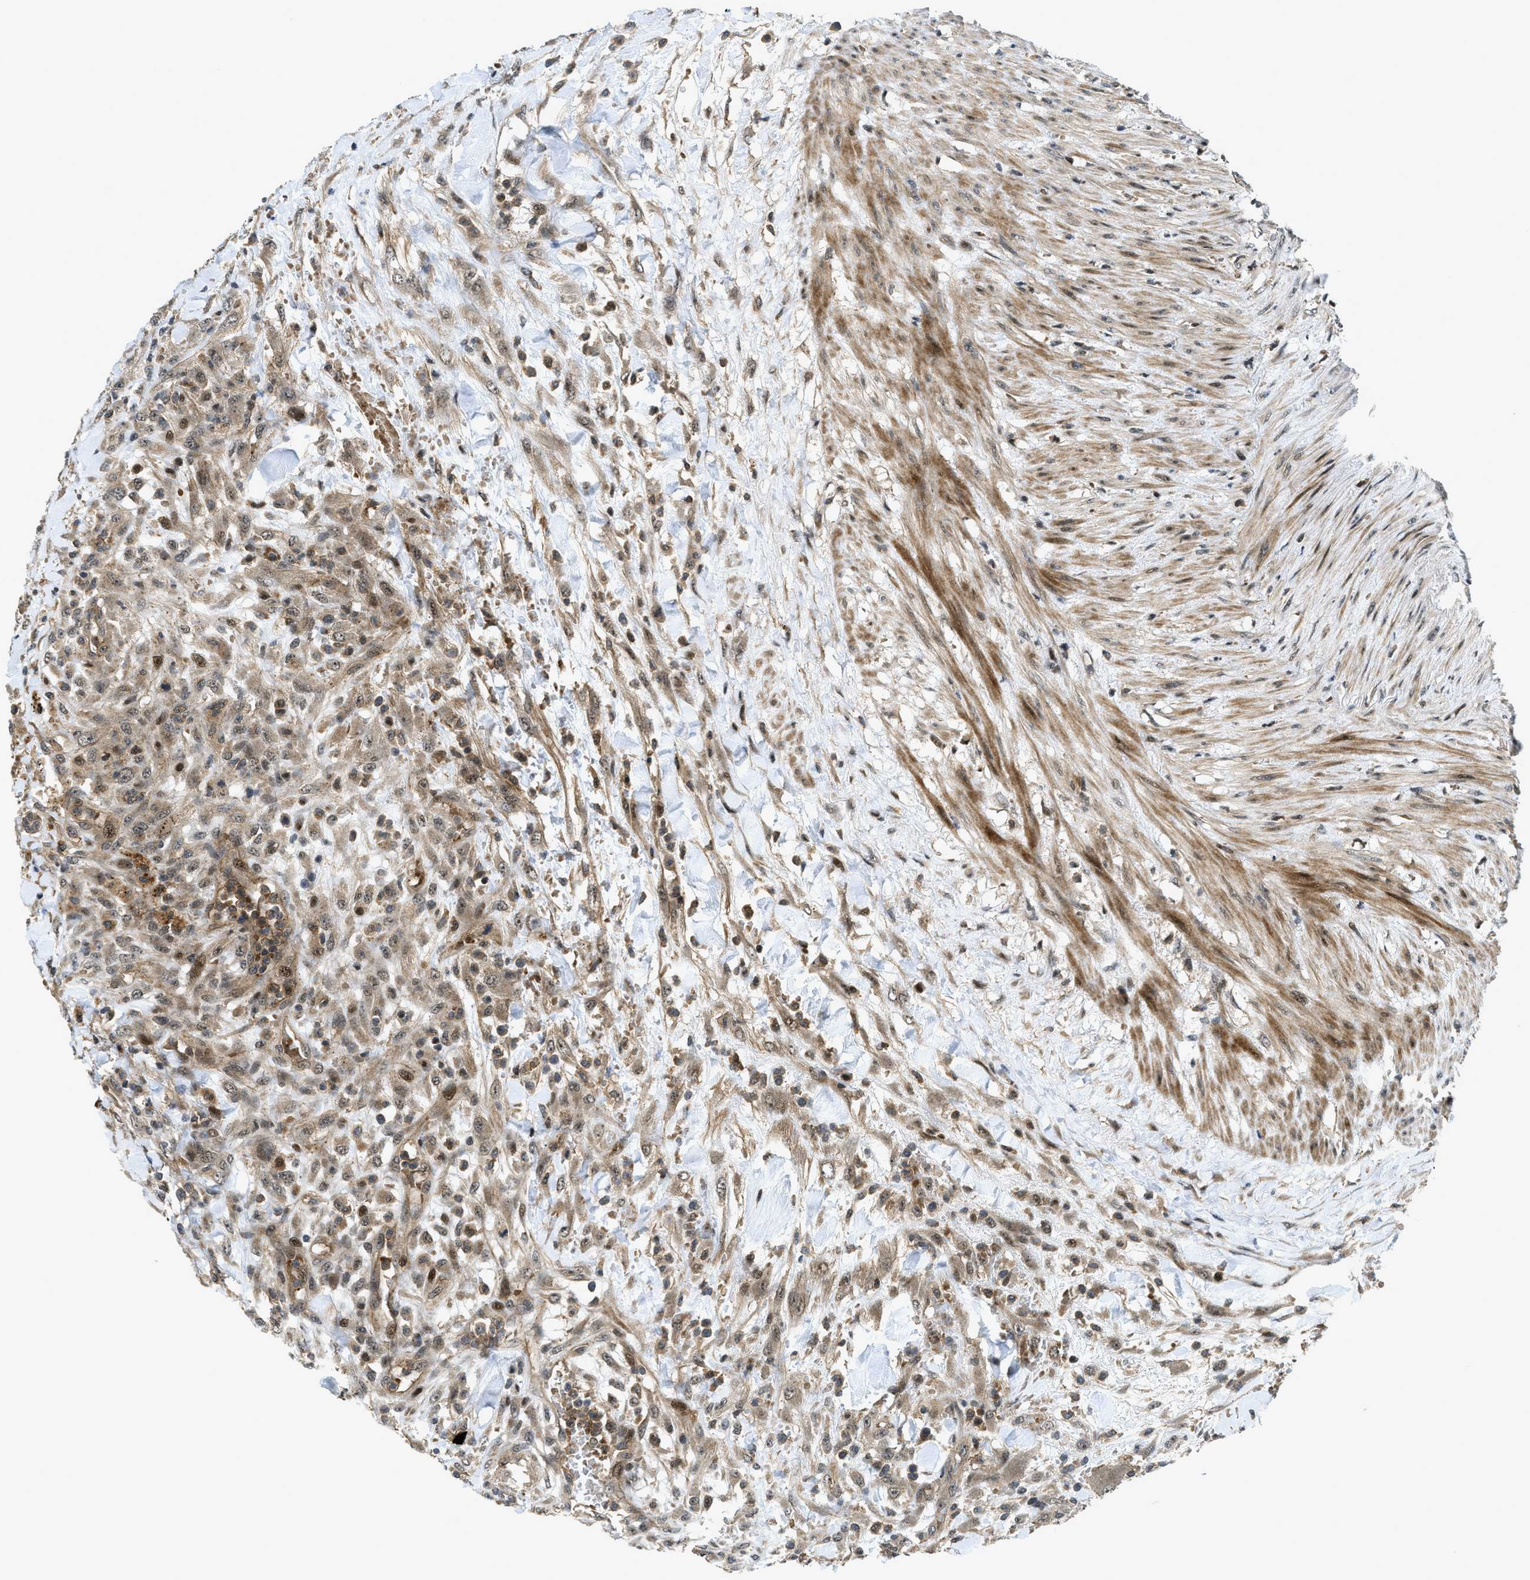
{"staining": {"intensity": "weak", "quantity": ">75%", "location": "cytoplasmic/membranous,nuclear"}, "tissue": "testis cancer", "cell_type": "Tumor cells", "image_type": "cancer", "snomed": [{"axis": "morphology", "description": "Seminoma, NOS"}, {"axis": "topography", "description": "Testis"}], "caption": "Immunohistochemistry (DAB (3,3'-diaminobenzidine)) staining of human seminoma (testis) demonstrates weak cytoplasmic/membranous and nuclear protein positivity in approximately >75% of tumor cells. (DAB IHC, brown staining for protein, blue staining for nuclei).", "gene": "DNAJC28", "patient": {"sex": "male", "age": 59}}